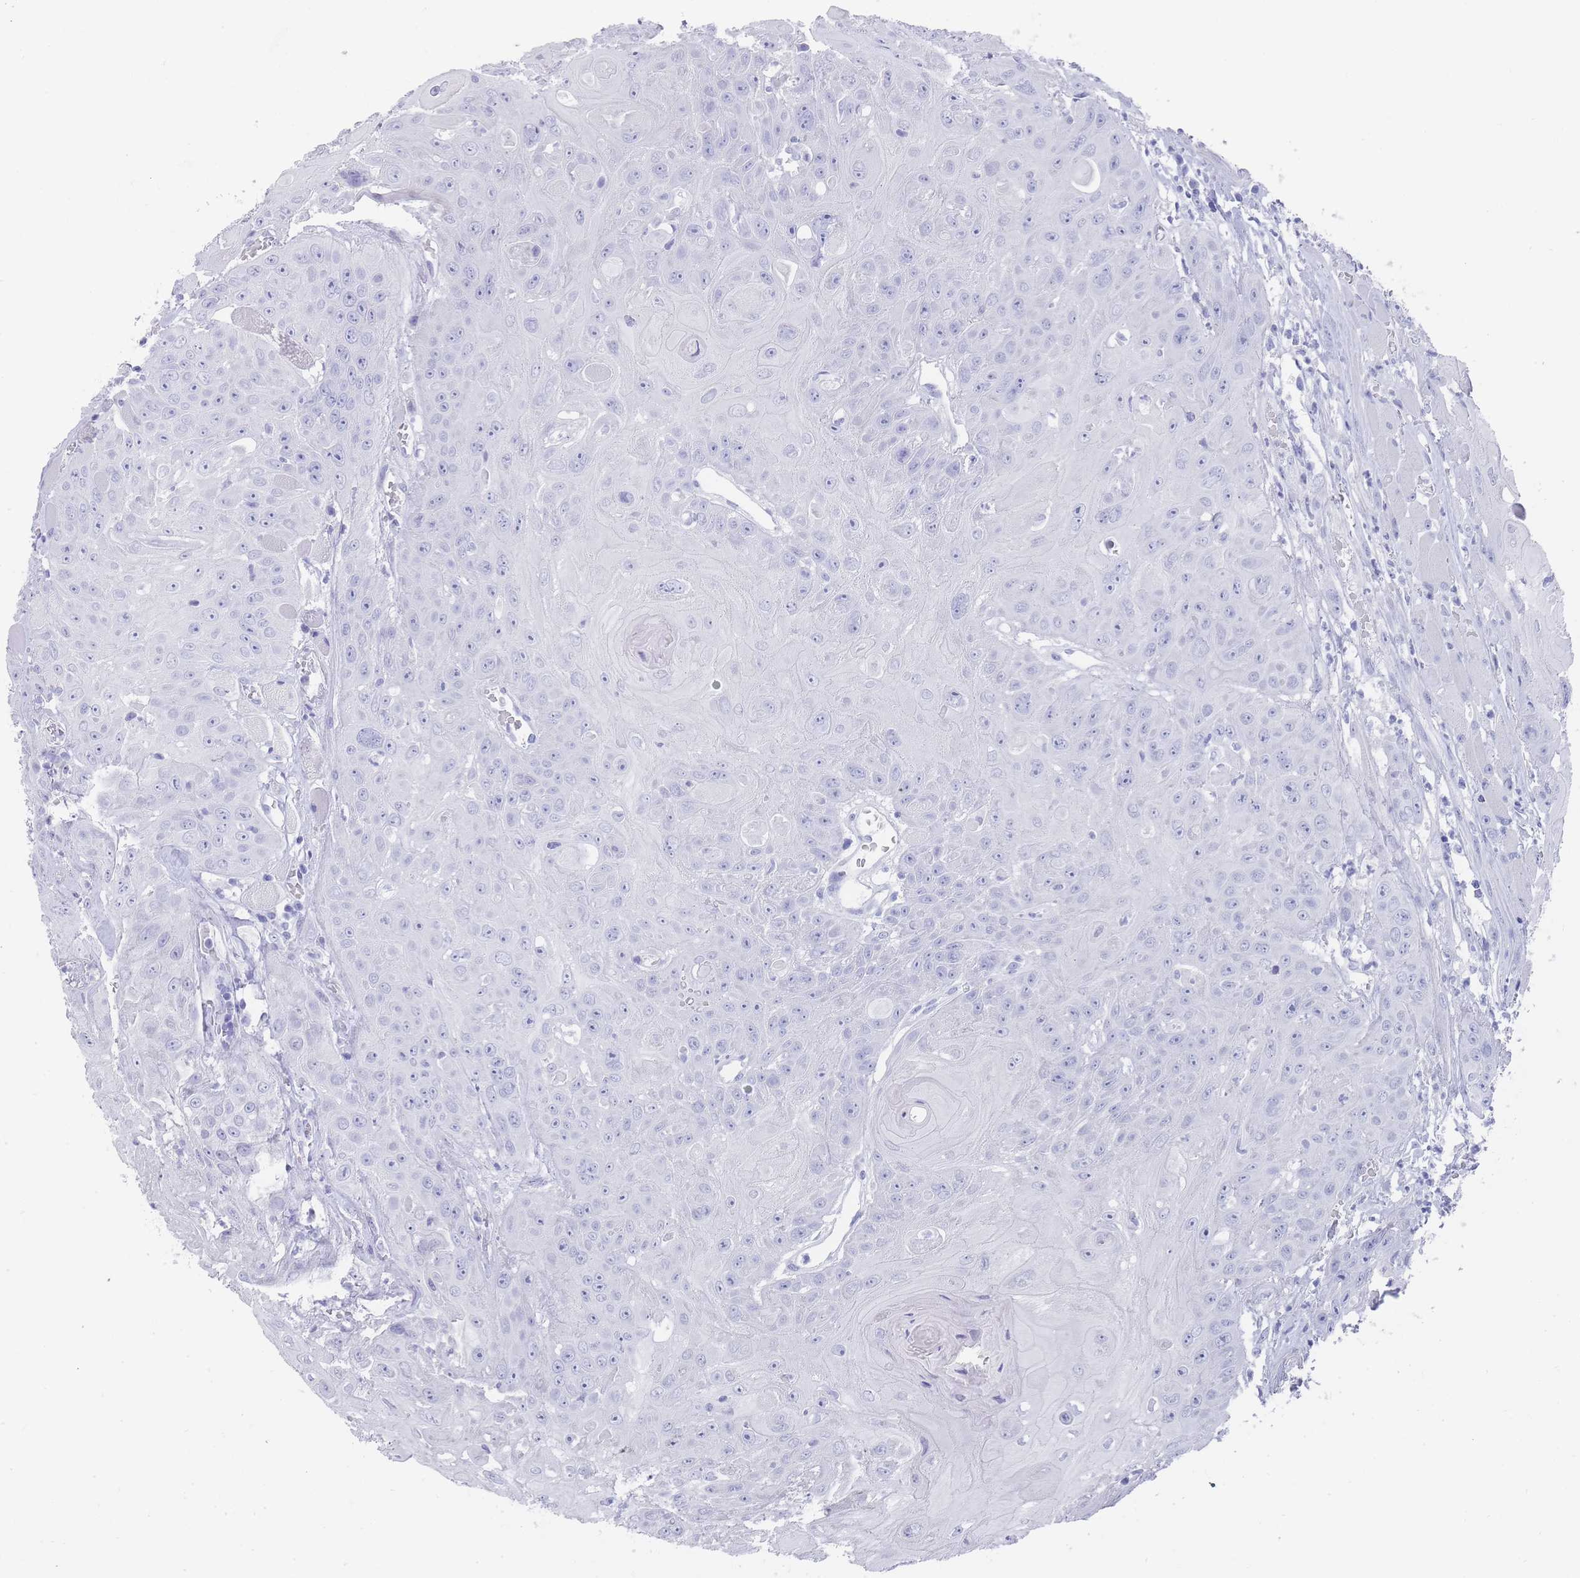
{"staining": {"intensity": "negative", "quantity": "none", "location": "none"}, "tissue": "head and neck cancer", "cell_type": "Tumor cells", "image_type": "cancer", "snomed": [{"axis": "morphology", "description": "Squamous cell carcinoma, NOS"}, {"axis": "topography", "description": "Head-Neck"}], "caption": "Tumor cells are negative for protein expression in human head and neck cancer (squamous cell carcinoma). Brightfield microscopy of immunohistochemistry (IHC) stained with DAB (brown) and hematoxylin (blue), captured at high magnification.", "gene": "RAB2B", "patient": {"sex": "female", "age": 59}}